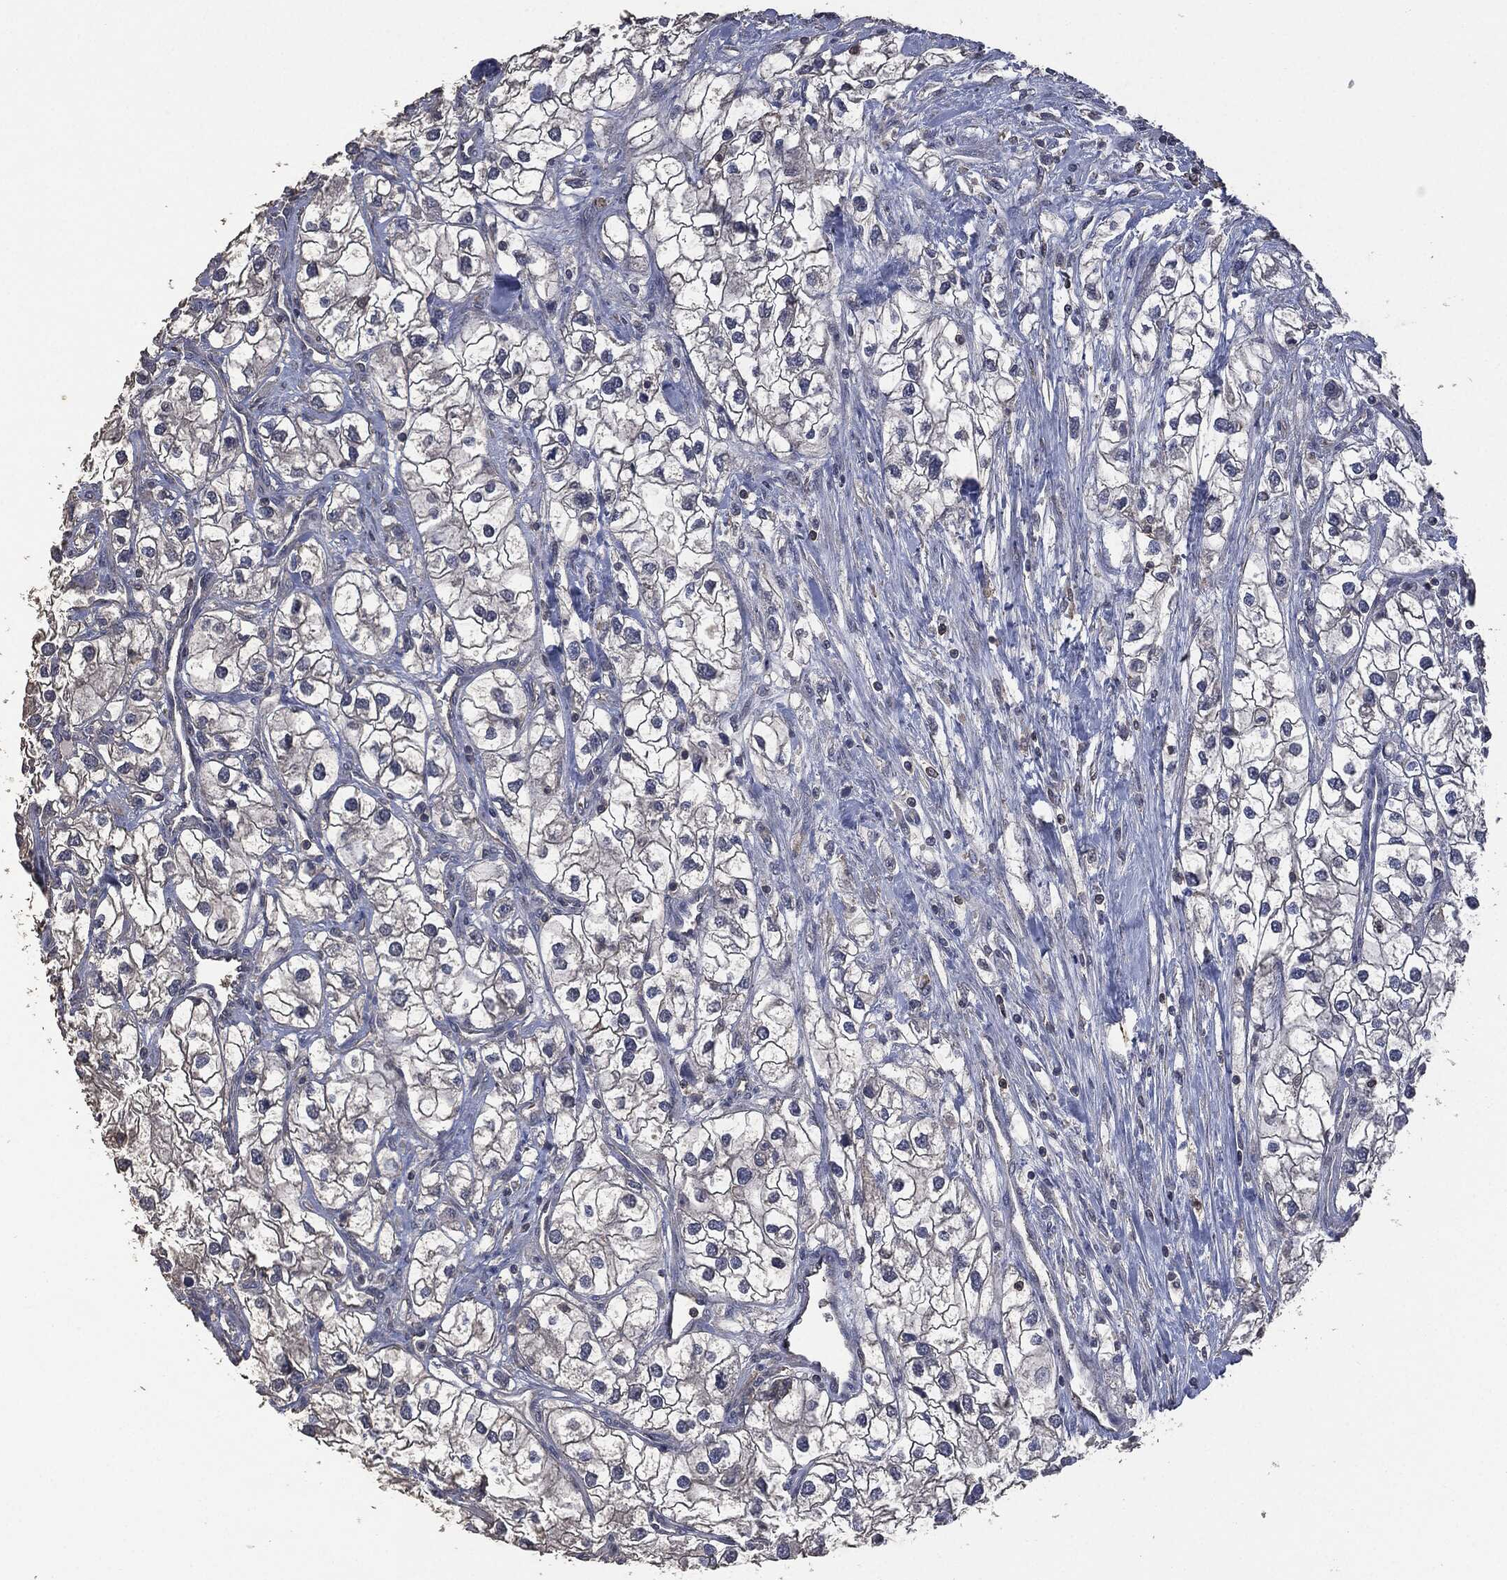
{"staining": {"intensity": "negative", "quantity": "none", "location": "none"}, "tissue": "renal cancer", "cell_type": "Tumor cells", "image_type": "cancer", "snomed": [{"axis": "morphology", "description": "Adenocarcinoma, NOS"}, {"axis": "topography", "description": "Kidney"}], "caption": "This micrograph is of renal cancer (adenocarcinoma) stained with IHC to label a protein in brown with the nuclei are counter-stained blue. There is no positivity in tumor cells.", "gene": "MSLN", "patient": {"sex": "male", "age": 59}}